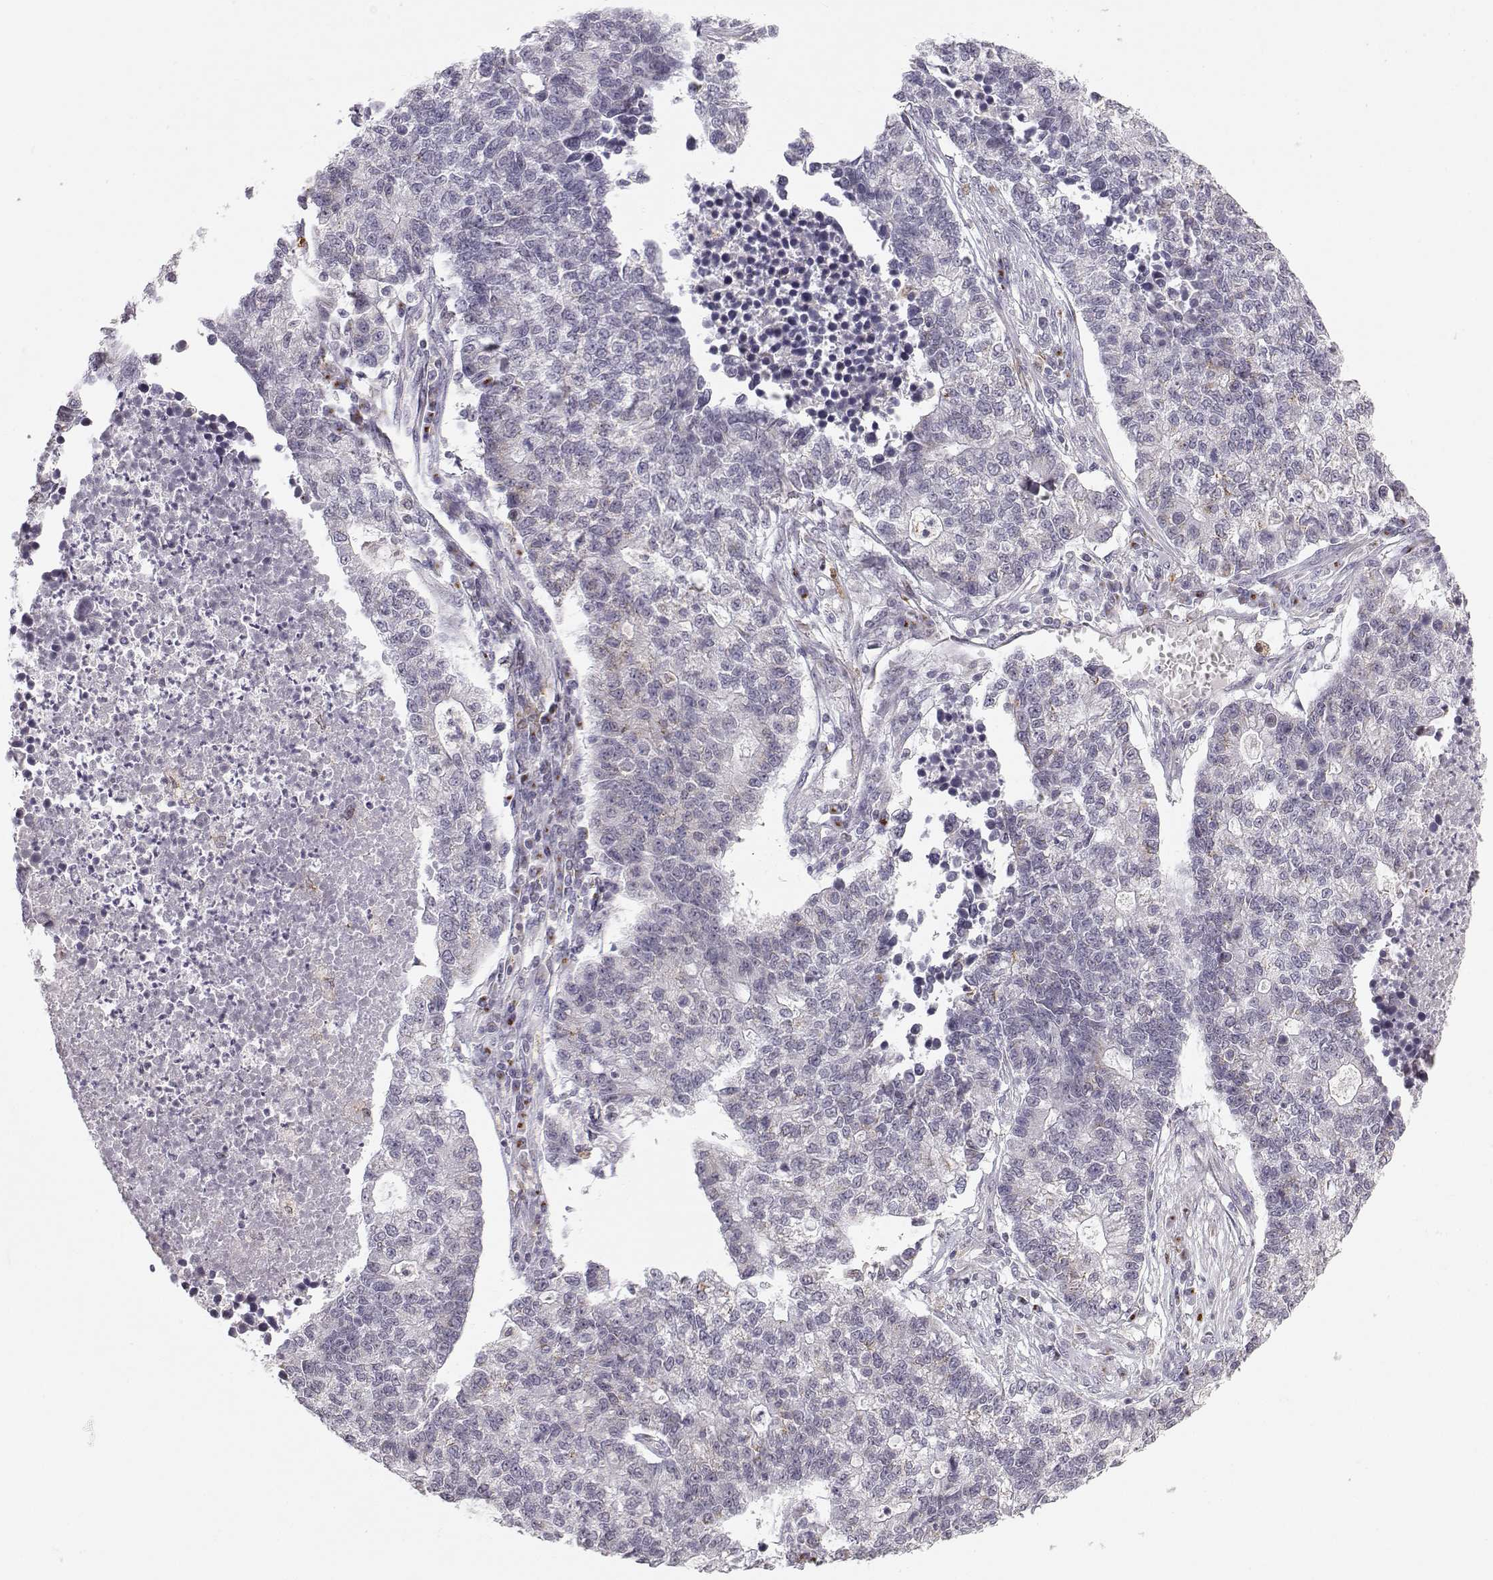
{"staining": {"intensity": "negative", "quantity": "none", "location": "none"}, "tissue": "lung cancer", "cell_type": "Tumor cells", "image_type": "cancer", "snomed": [{"axis": "morphology", "description": "Adenocarcinoma, NOS"}, {"axis": "topography", "description": "Lung"}], "caption": "The image exhibits no significant positivity in tumor cells of lung cancer. (IHC, brightfield microscopy, high magnification).", "gene": "HTR7", "patient": {"sex": "male", "age": 57}}